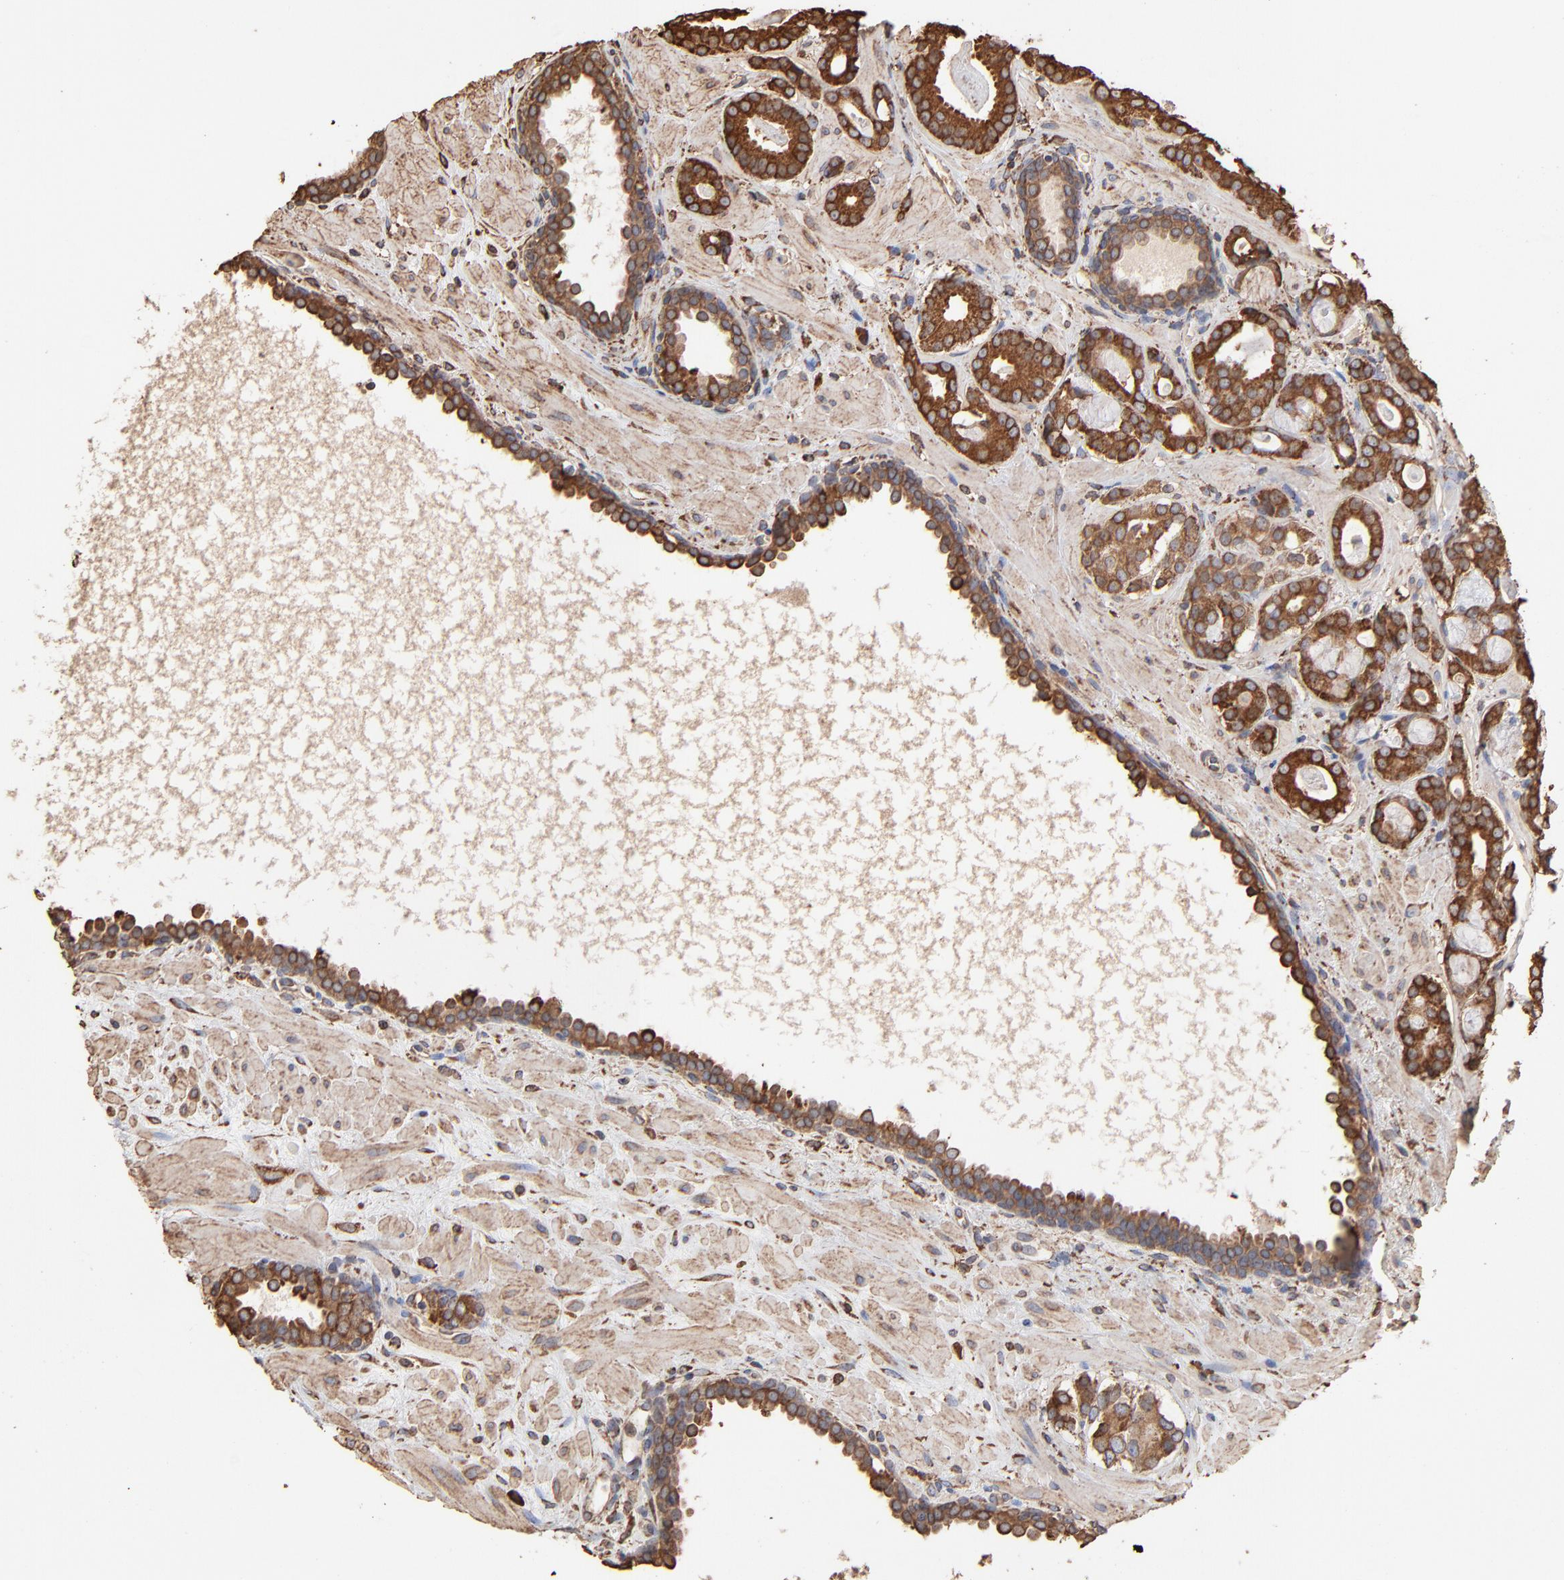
{"staining": {"intensity": "strong", "quantity": ">75%", "location": "cytoplasmic/membranous"}, "tissue": "prostate cancer", "cell_type": "Tumor cells", "image_type": "cancer", "snomed": [{"axis": "morphology", "description": "Adenocarcinoma, Low grade"}, {"axis": "topography", "description": "Prostate"}], "caption": "Brown immunohistochemical staining in human prostate cancer (adenocarcinoma (low-grade)) demonstrates strong cytoplasmic/membranous expression in approximately >75% of tumor cells. The staining is performed using DAB (3,3'-diaminobenzidine) brown chromogen to label protein expression. The nuclei are counter-stained blue using hematoxylin.", "gene": "PDIA3", "patient": {"sex": "male", "age": 57}}